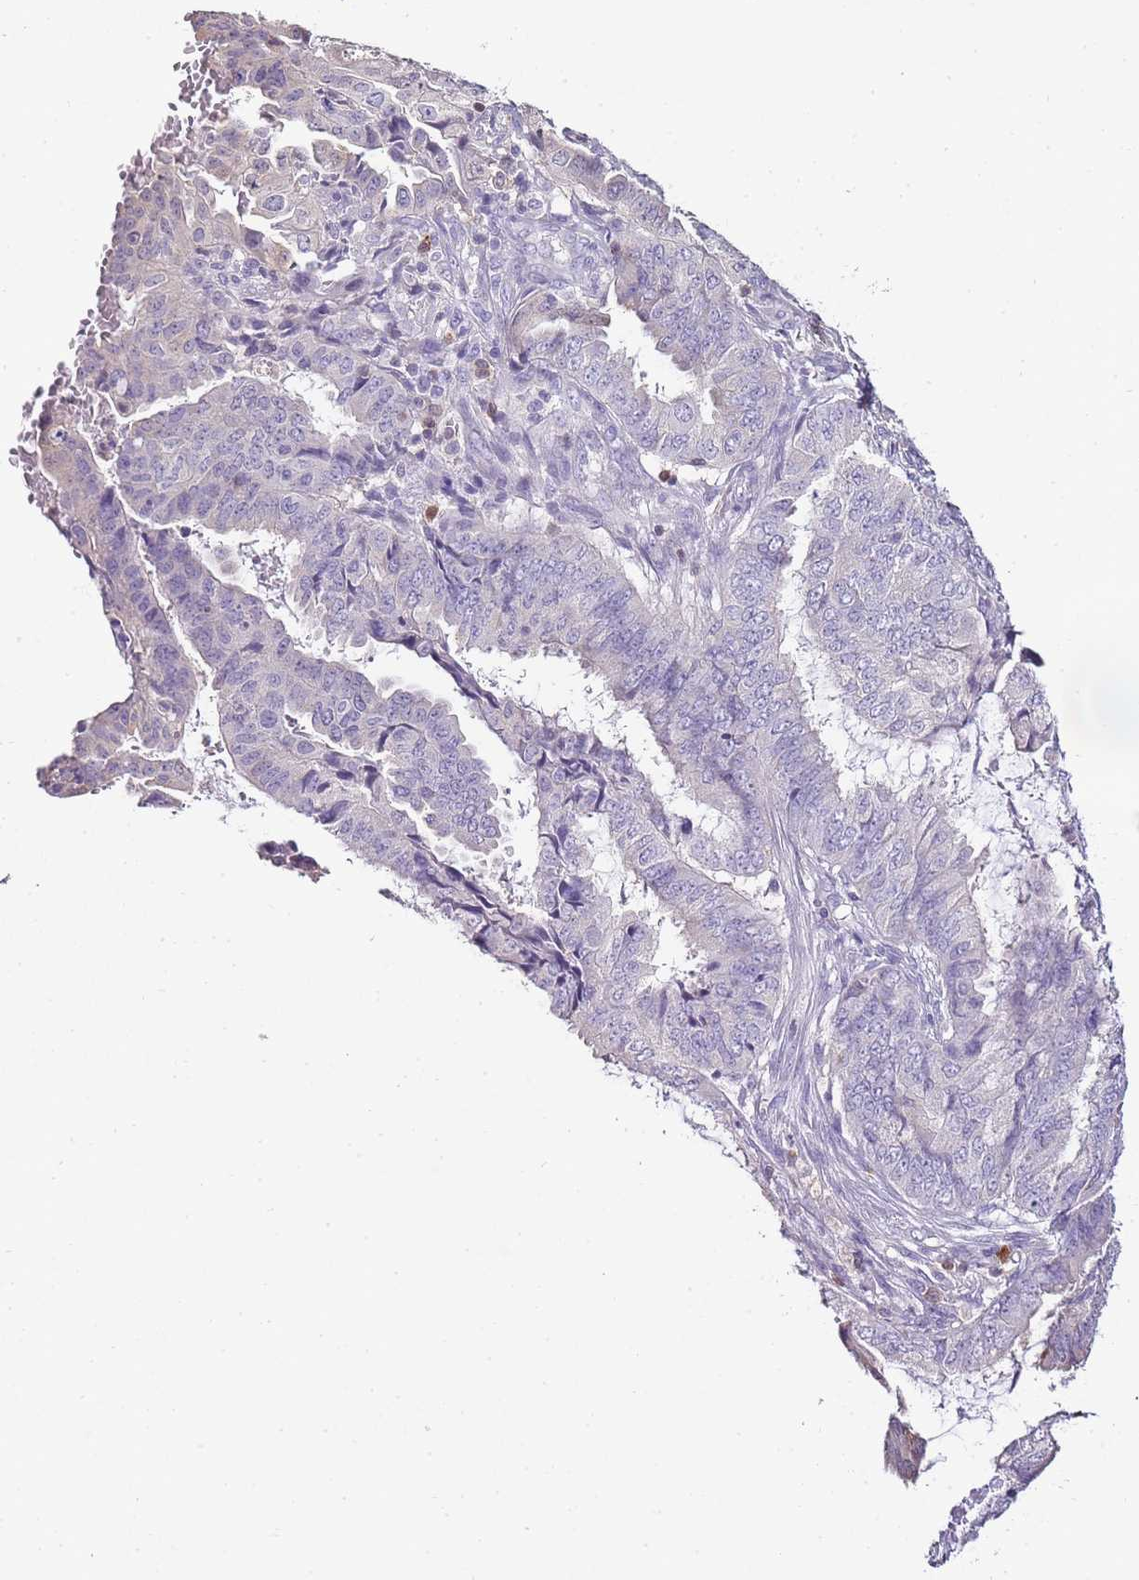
{"staining": {"intensity": "weak", "quantity": "<25%", "location": "cytoplasmic/membranous"}, "tissue": "endometrial cancer", "cell_type": "Tumor cells", "image_type": "cancer", "snomed": [{"axis": "morphology", "description": "Adenocarcinoma, NOS"}, {"axis": "topography", "description": "Endometrium"}], "caption": "A histopathology image of adenocarcinoma (endometrial) stained for a protein reveals no brown staining in tumor cells.", "gene": "ZBP1", "patient": {"sex": "female", "age": 51}}